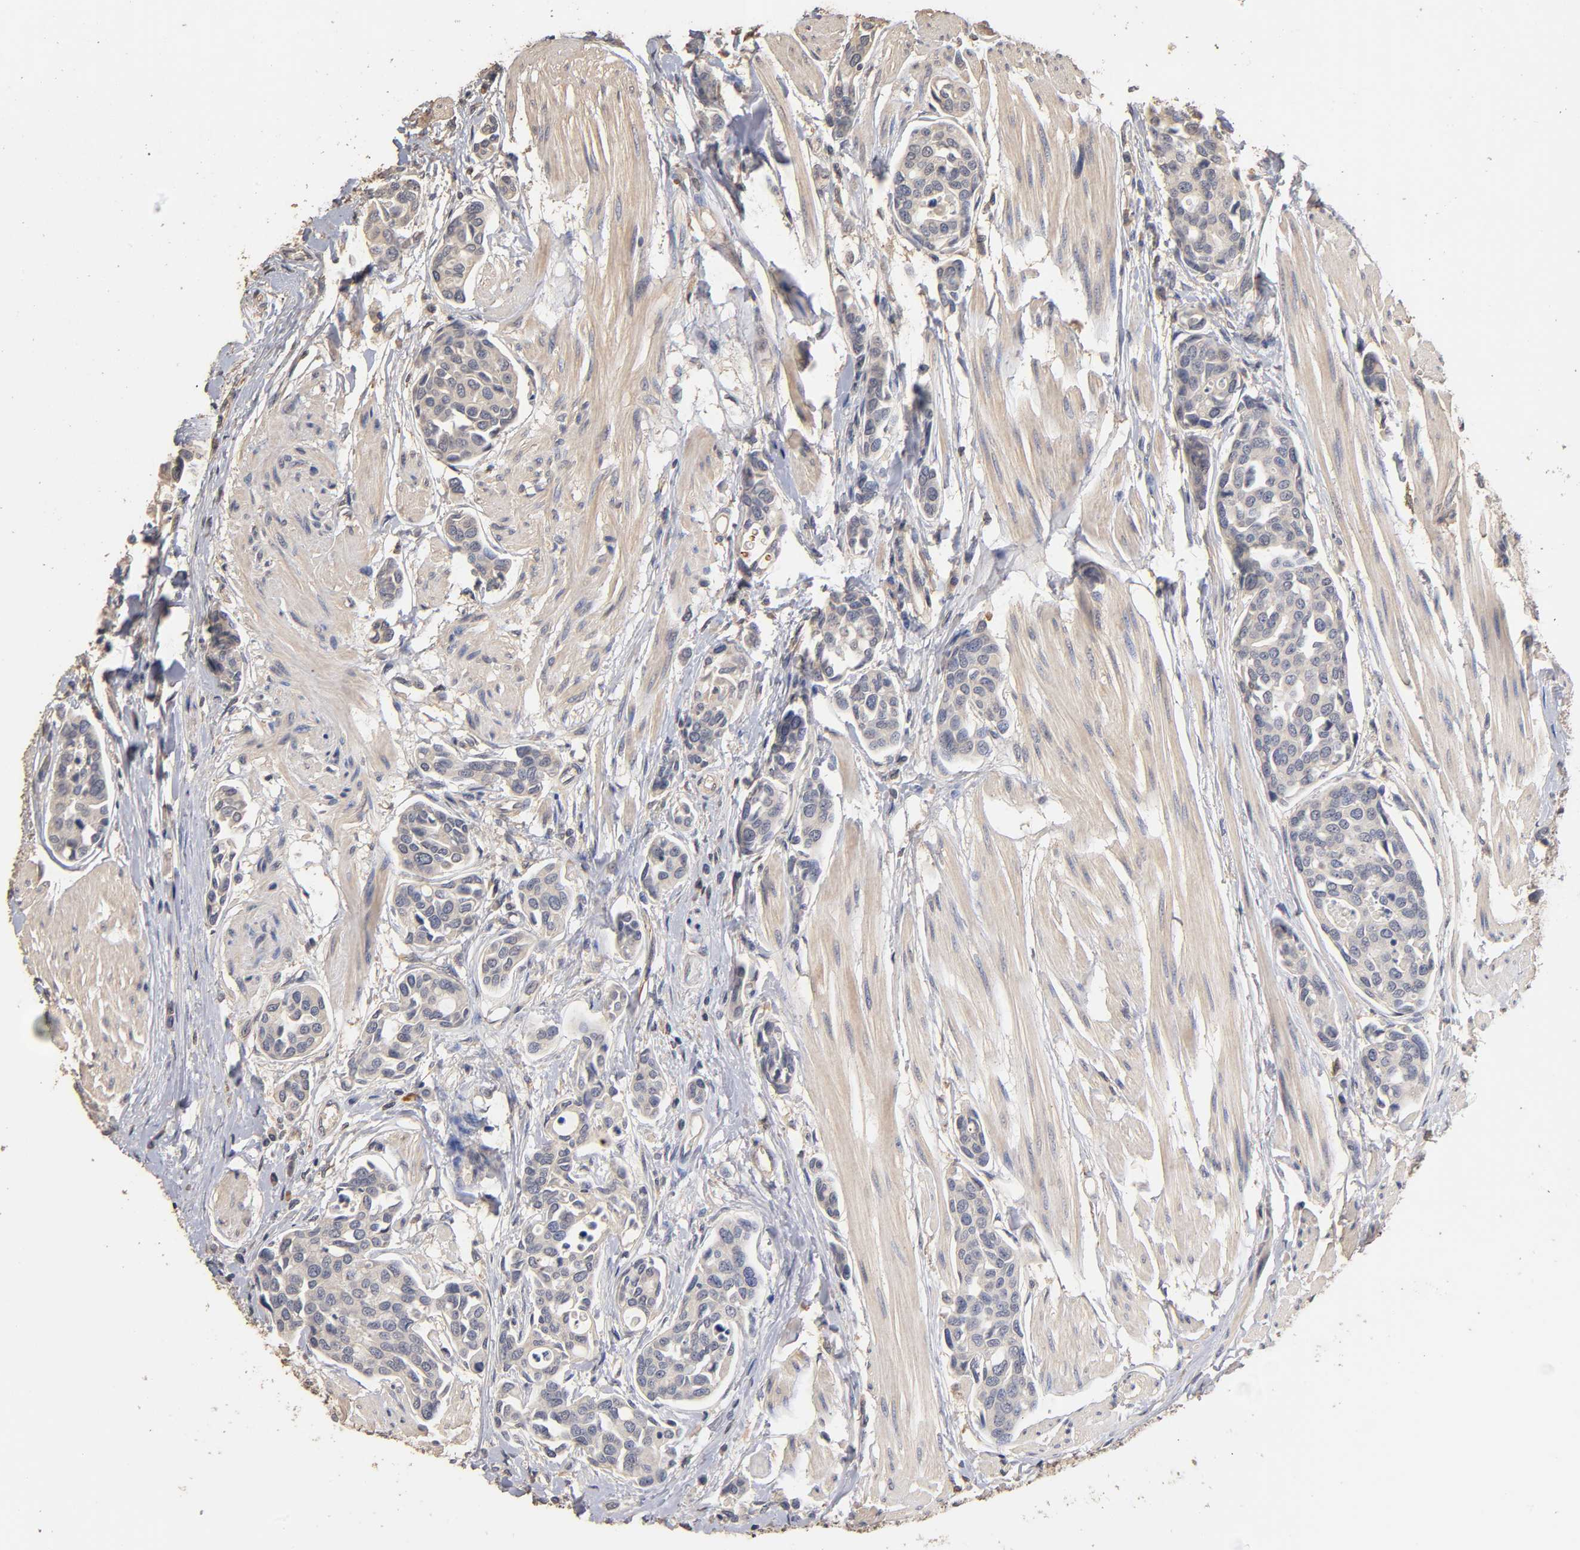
{"staining": {"intensity": "negative", "quantity": "none", "location": "none"}, "tissue": "urothelial cancer", "cell_type": "Tumor cells", "image_type": "cancer", "snomed": [{"axis": "morphology", "description": "Urothelial carcinoma, High grade"}, {"axis": "topography", "description": "Urinary bladder"}], "caption": "There is no significant expression in tumor cells of urothelial cancer.", "gene": "VSIG4", "patient": {"sex": "male", "age": 78}}